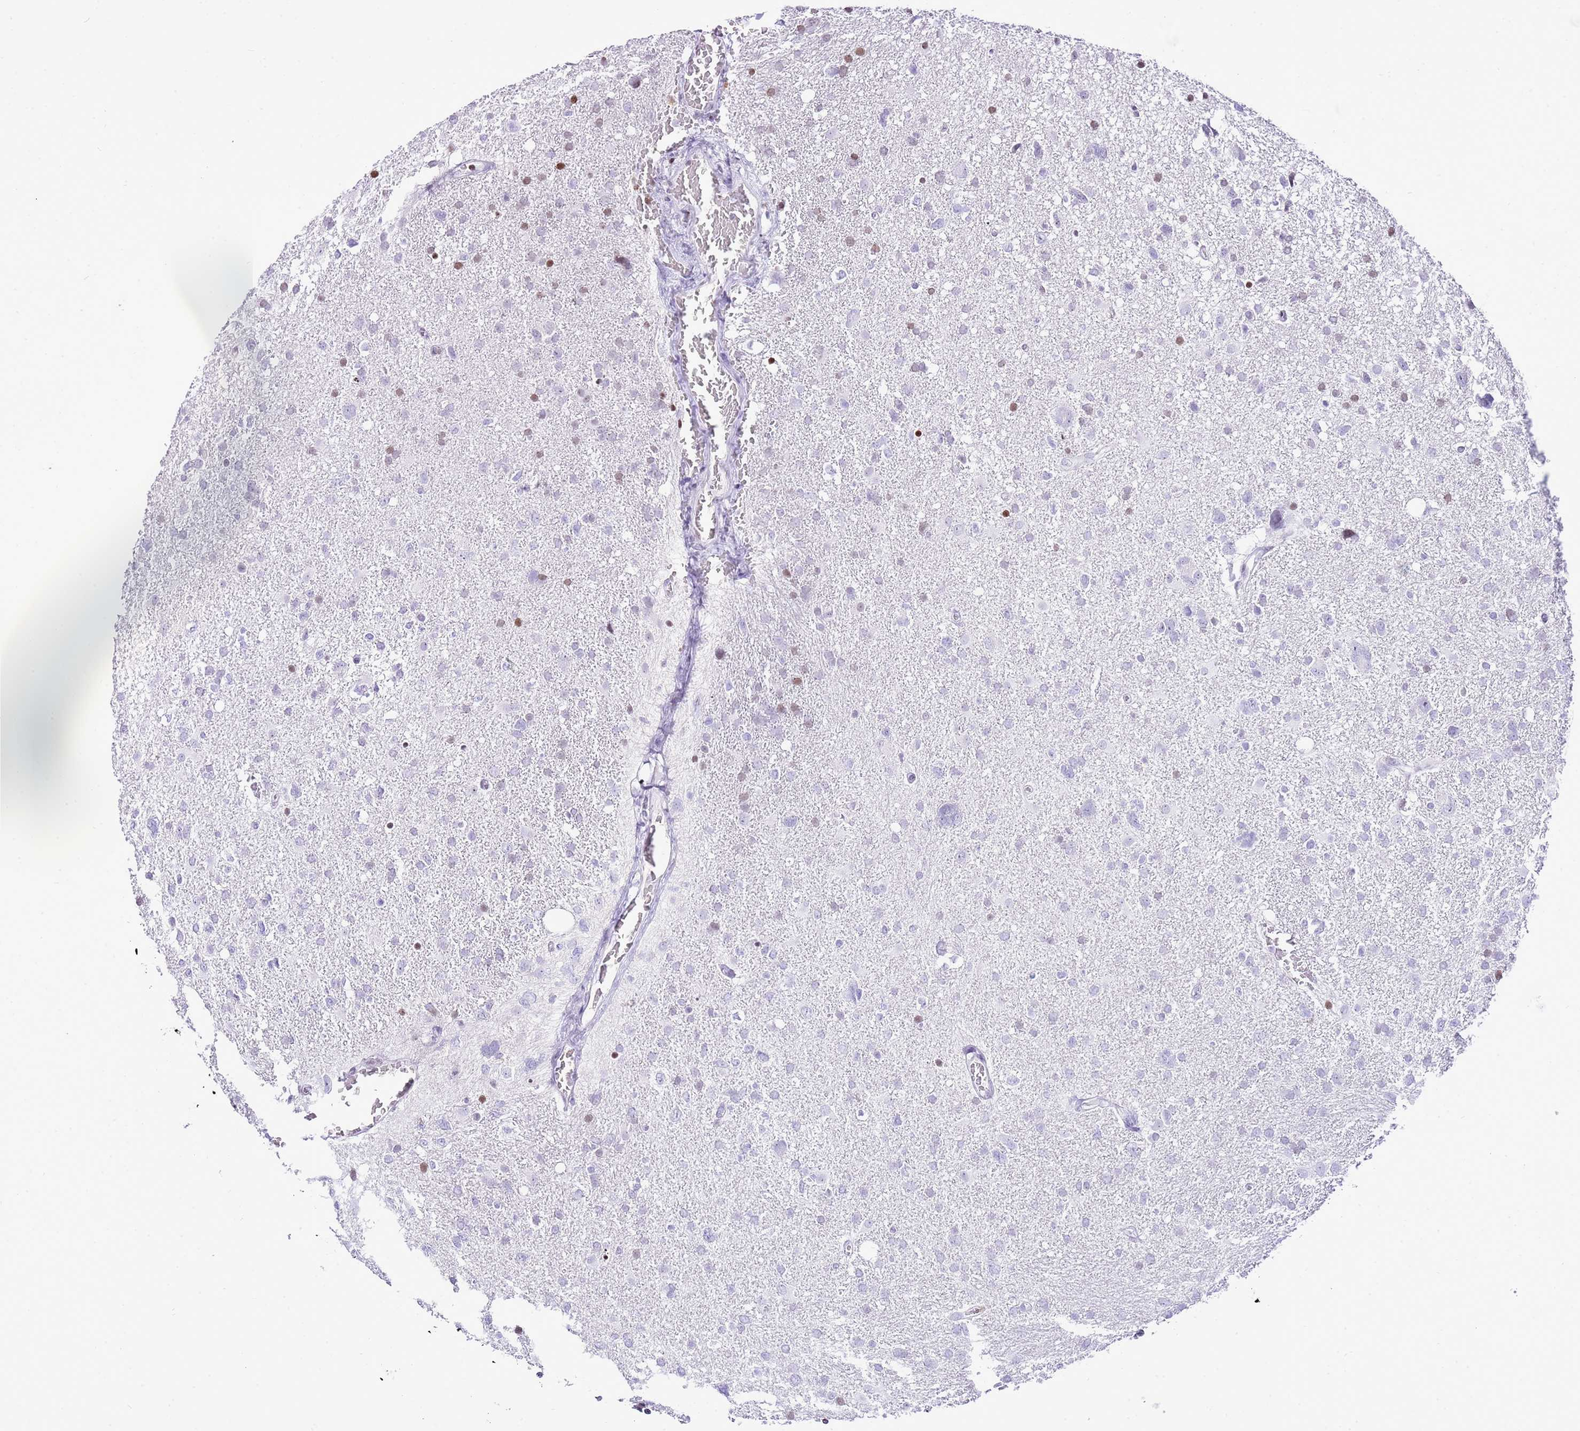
{"staining": {"intensity": "negative", "quantity": "none", "location": "none"}, "tissue": "glioma", "cell_type": "Tumor cells", "image_type": "cancer", "snomed": [{"axis": "morphology", "description": "Glioma, malignant, High grade"}, {"axis": "topography", "description": "Brain"}], "caption": "Human glioma stained for a protein using immunohistochemistry (IHC) demonstrates no positivity in tumor cells.", "gene": "PRR15", "patient": {"sex": "male", "age": 61}}